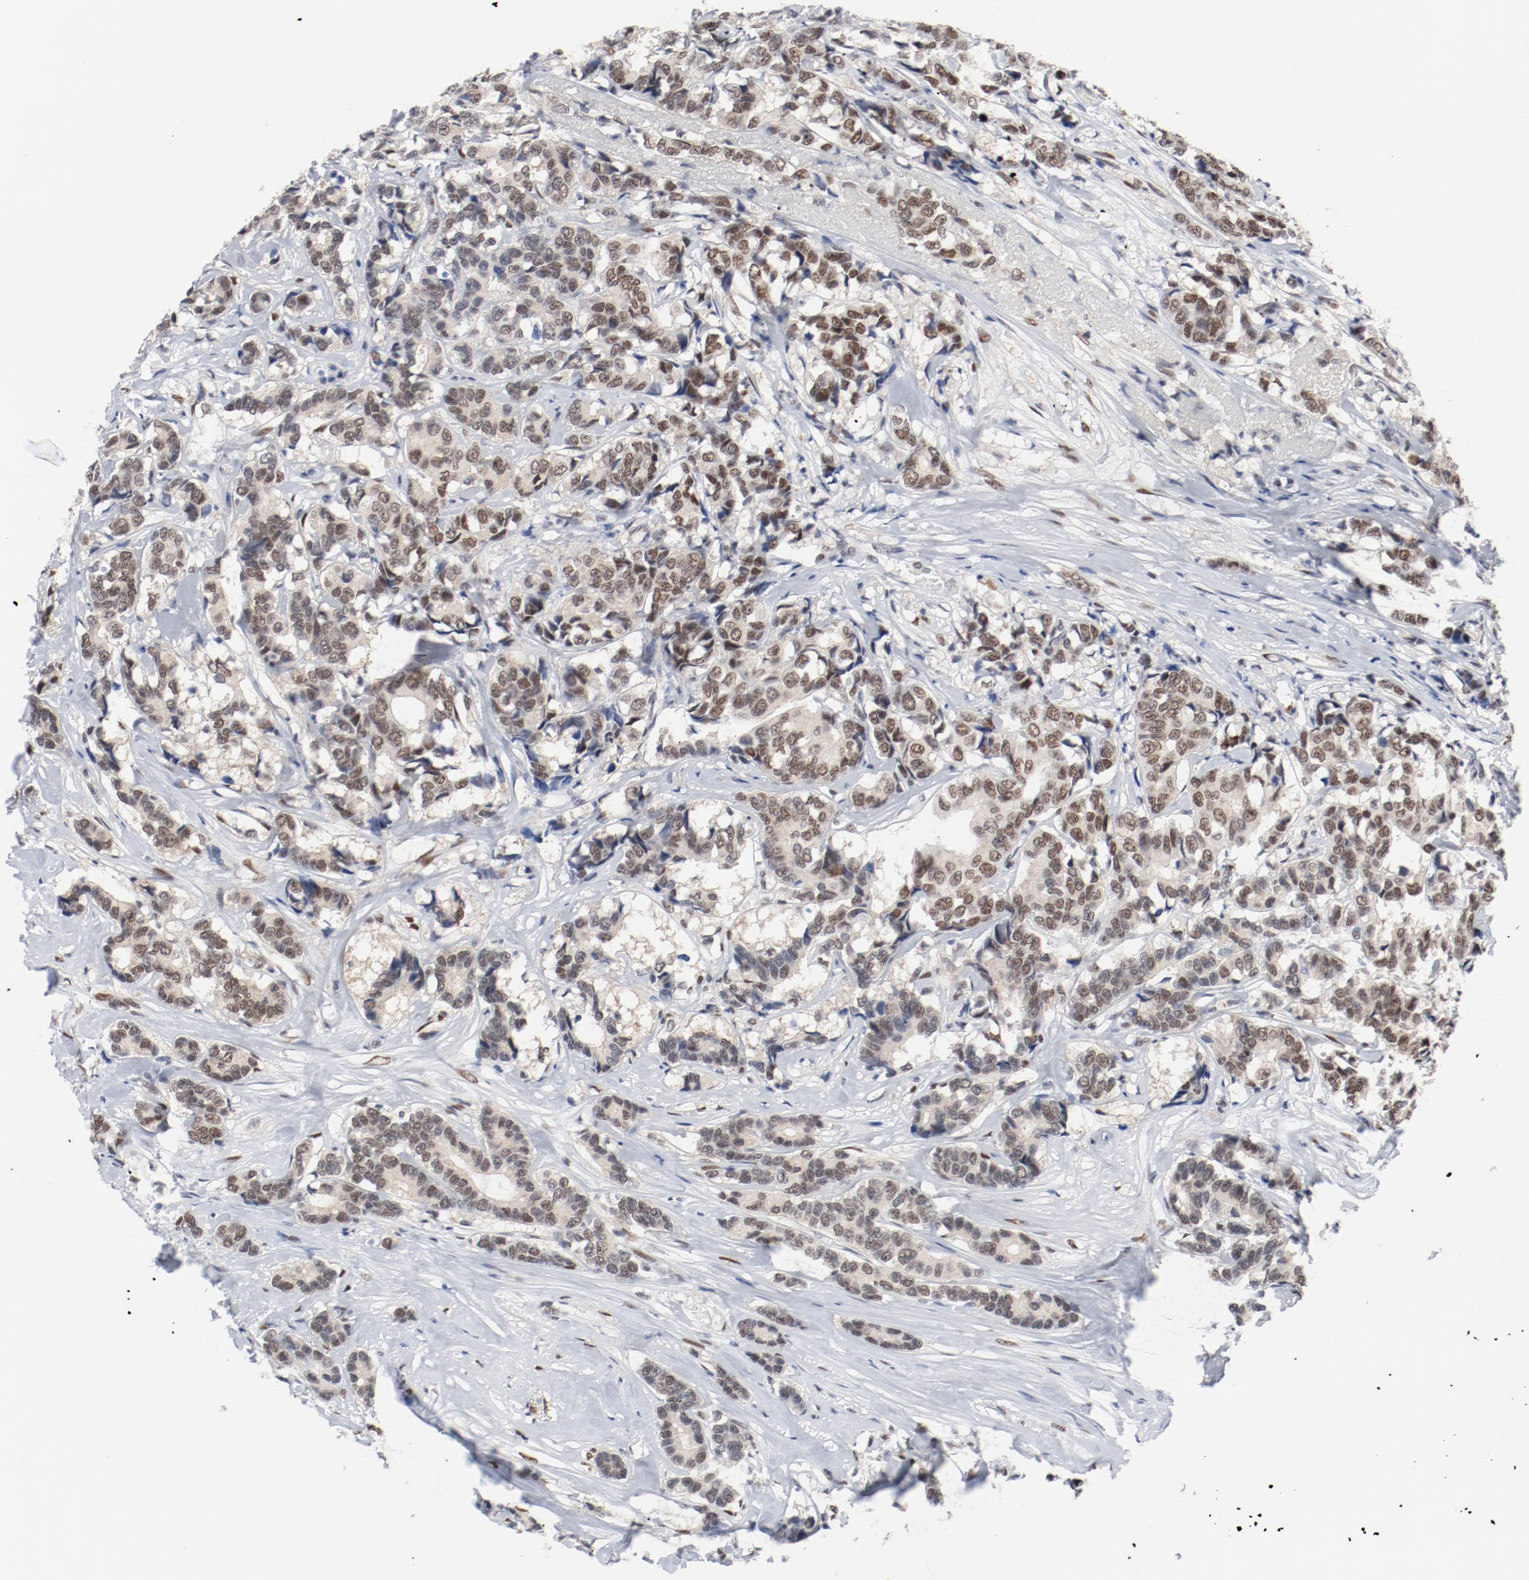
{"staining": {"intensity": "moderate", "quantity": ">75%", "location": "nuclear"}, "tissue": "breast cancer", "cell_type": "Tumor cells", "image_type": "cancer", "snomed": [{"axis": "morphology", "description": "Duct carcinoma"}, {"axis": "topography", "description": "Breast"}], "caption": "Breast infiltrating ductal carcinoma tissue demonstrates moderate nuclear expression in about >75% of tumor cells, visualized by immunohistochemistry.", "gene": "ARNT", "patient": {"sex": "female", "age": 87}}